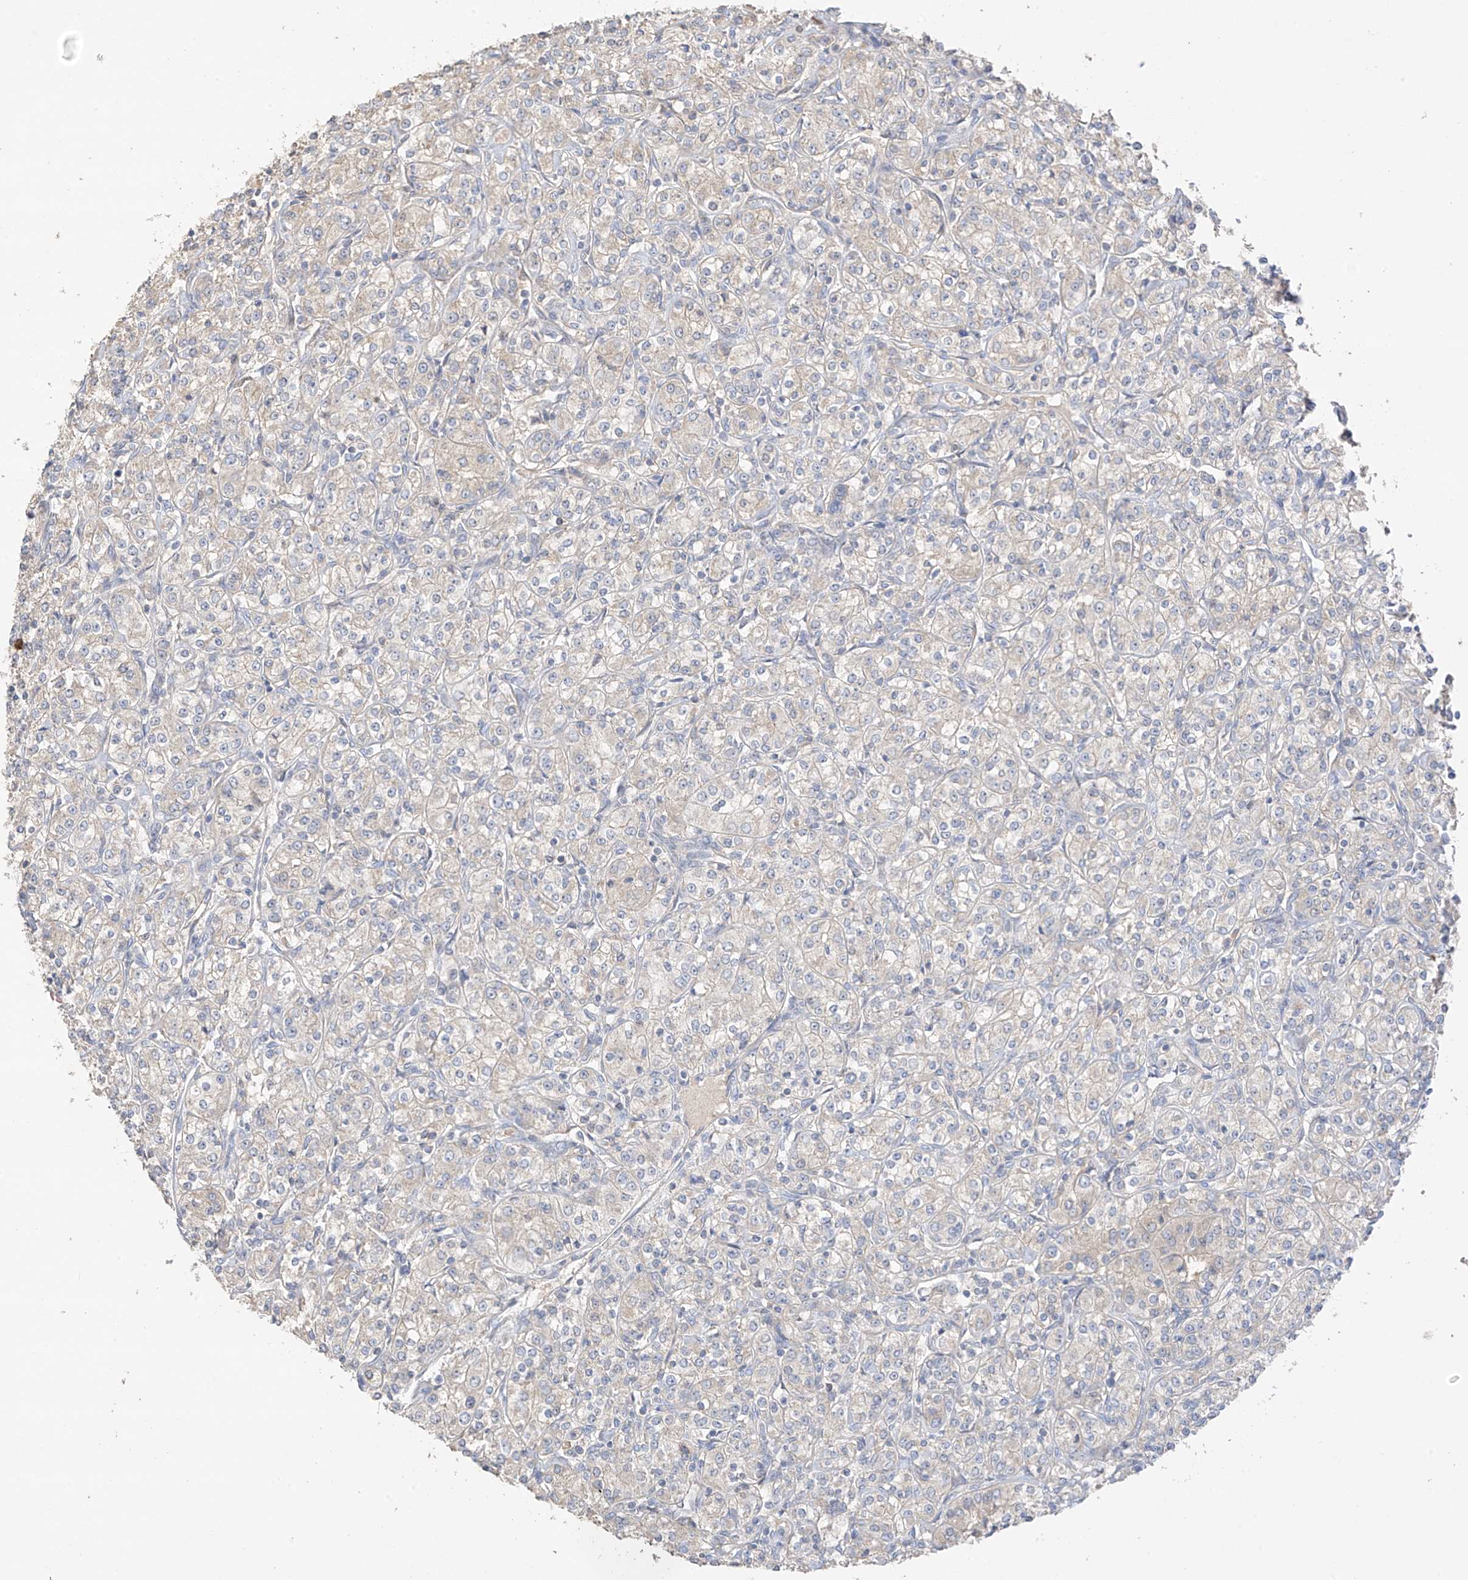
{"staining": {"intensity": "negative", "quantity": "none", "location": "none"}, "tissue": "renal cancer", "cell_type": "Tumor cells", "image_type": "cancer", "snomed": [{"axis": "morphology", "description": "Adenocarcinoma, NOS"}, {"axis": "topography", "description": "Kidney"}], "caption": "Protein analysis of renal cancer (adenocarcinoma) reveals no significant expression in tumor cells. (Stains: DAB immunohistochemistry with hematoxylin counter stain, Microscopy: brightfield microscopy at high magnification).", "gene": "CAPN13", "patient": {"sex": "male", "age": 77}}